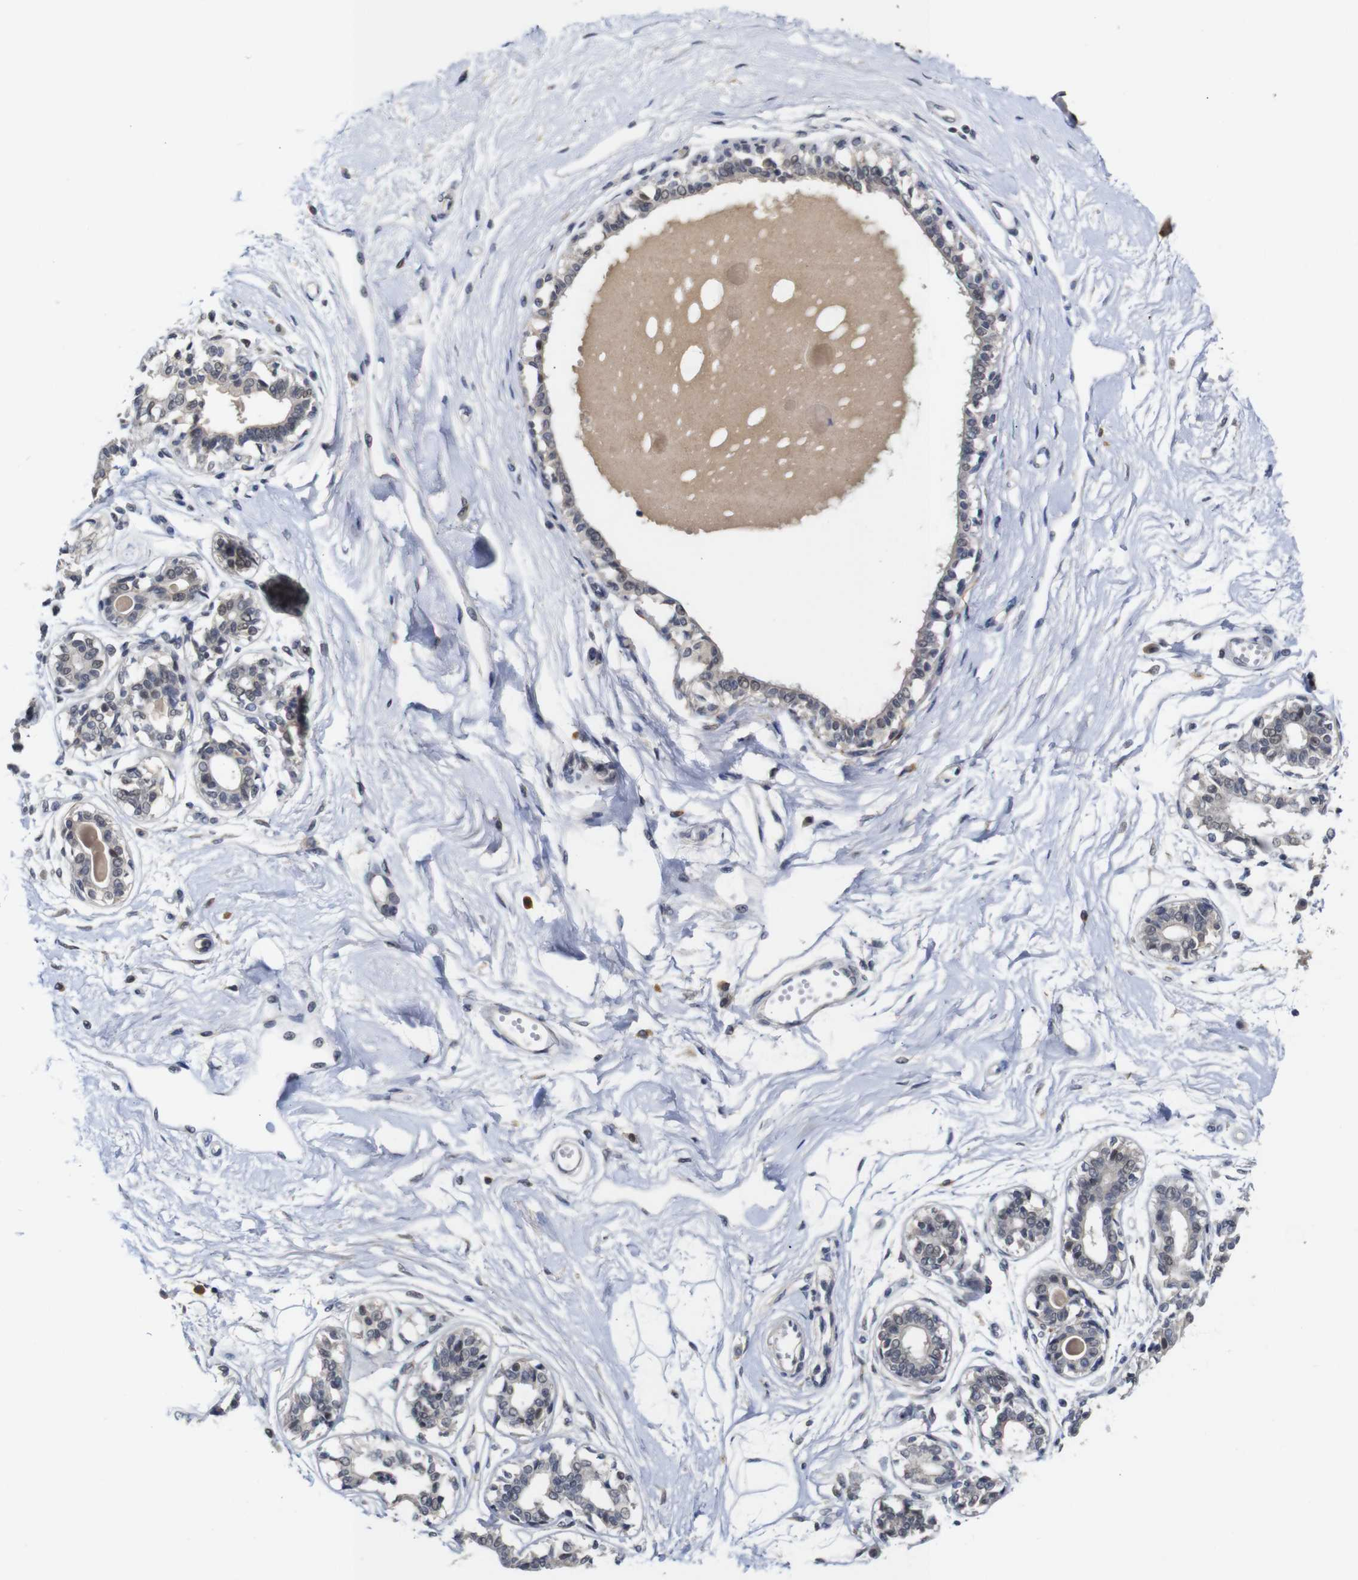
{"staining": {"intensity": "negative", "quantity": "none", "location": "none"}, "tissue": "breast", "cell_type": "Adipocytes", "image_type": "normal", "snomed": [{"axis": "morphology", "description": "Normal tissue, NOS"}, {"axis": "topography", "description": "Breast"}], "caption": "IHC of unremarkable breast shows no staining in adipocytes.", "gene": "NTRK3", "patient": {"sex": "female", "age": 45}}